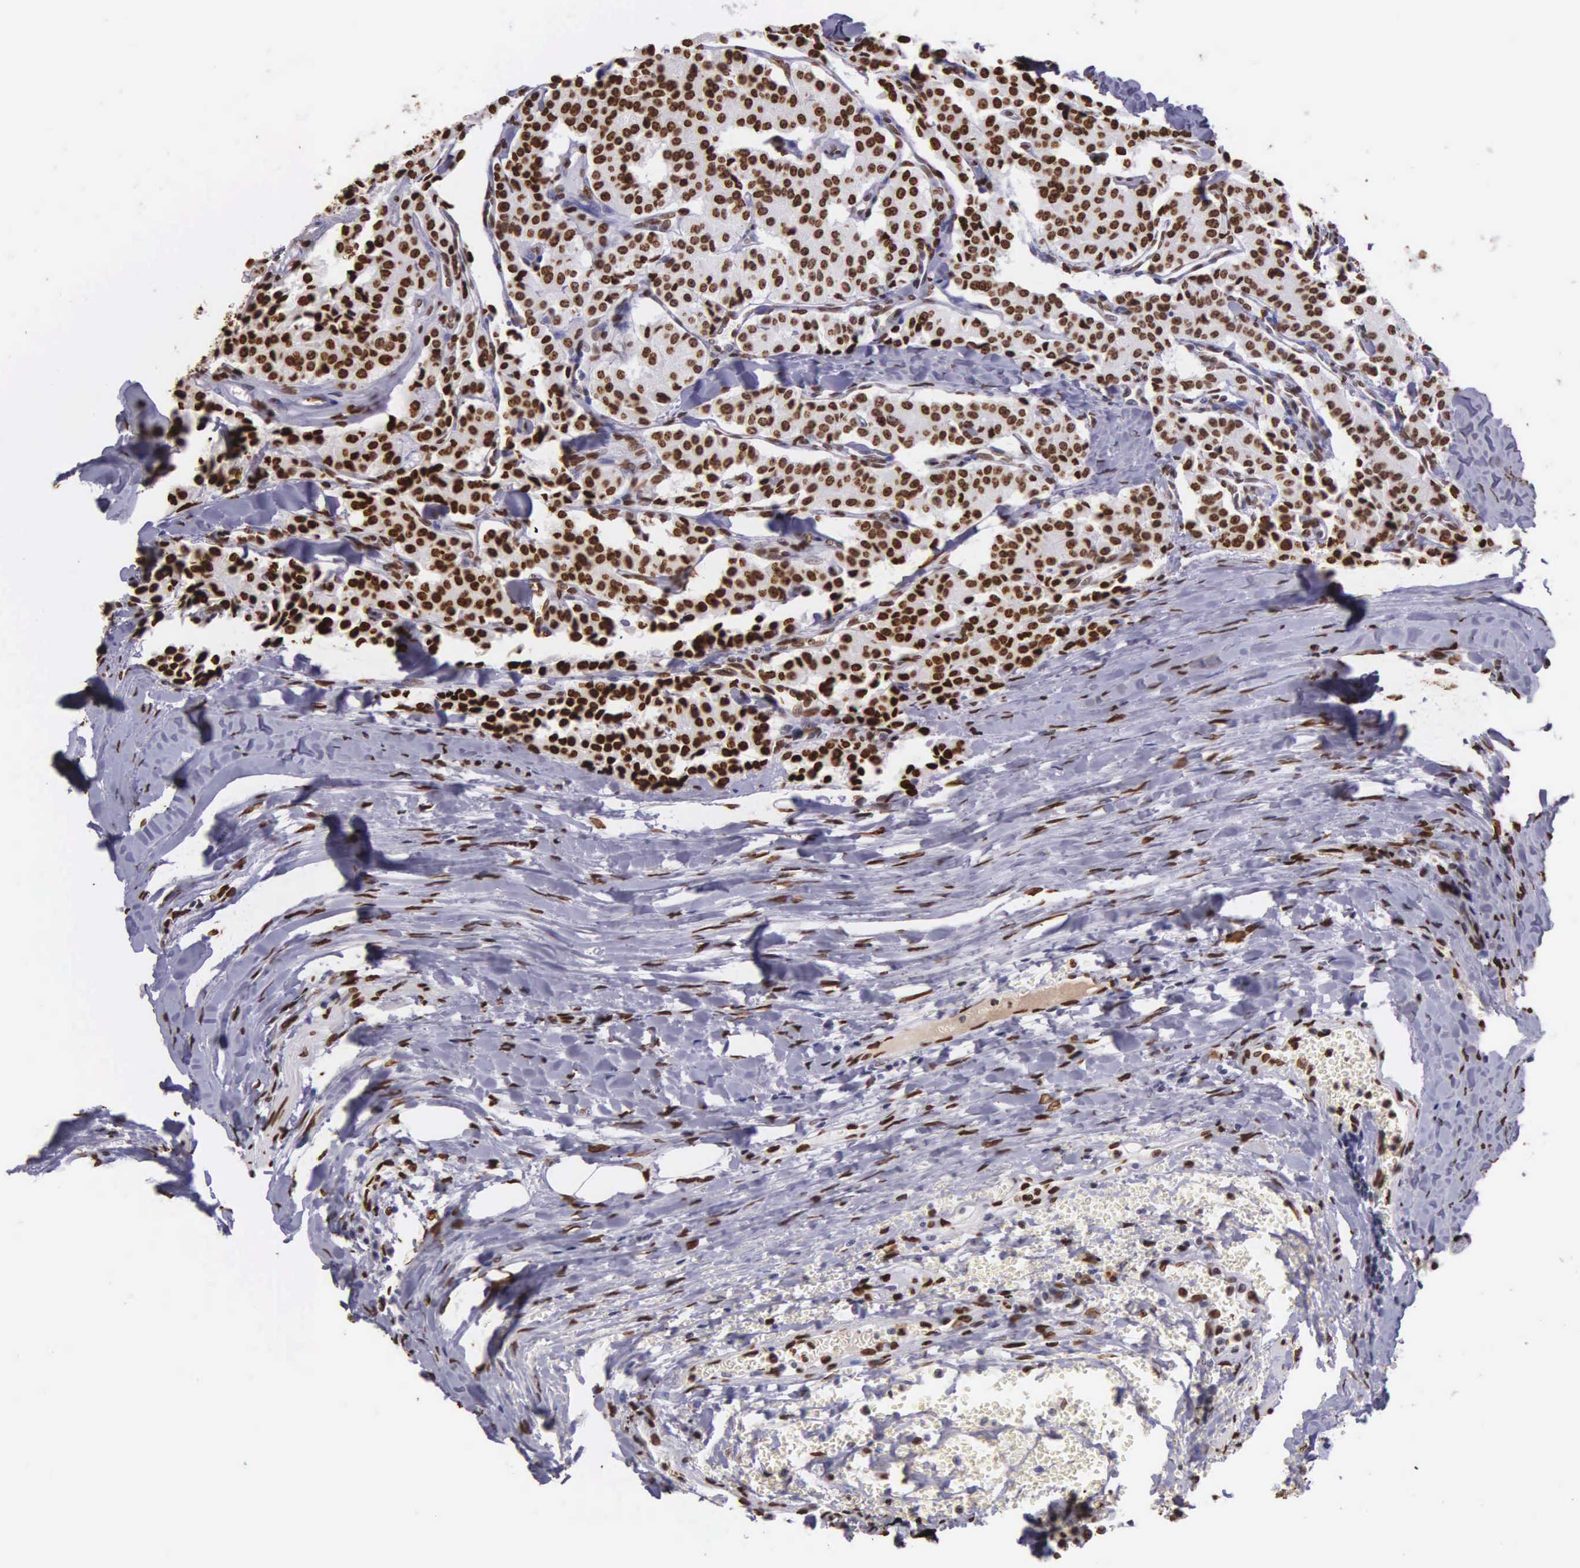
{"staining": {"intensity": "strong", "quantity": ">75%", "location": "nuclear"}, "tissue": "carcinoid", "cell_type": "Tumor cells", "image_type": "cancer", "snomed": [{"axis": "morphology", "description": "Carcinoid, malignant, NOS"}, {"axis": "topography", "description": "Bronchus"}], "caption": "Human carcinoid stained with a protein marker exhibits strong staining in tumor cells.", "gene": "H1-0", "patient": {"sex": "male", "age": 55}}